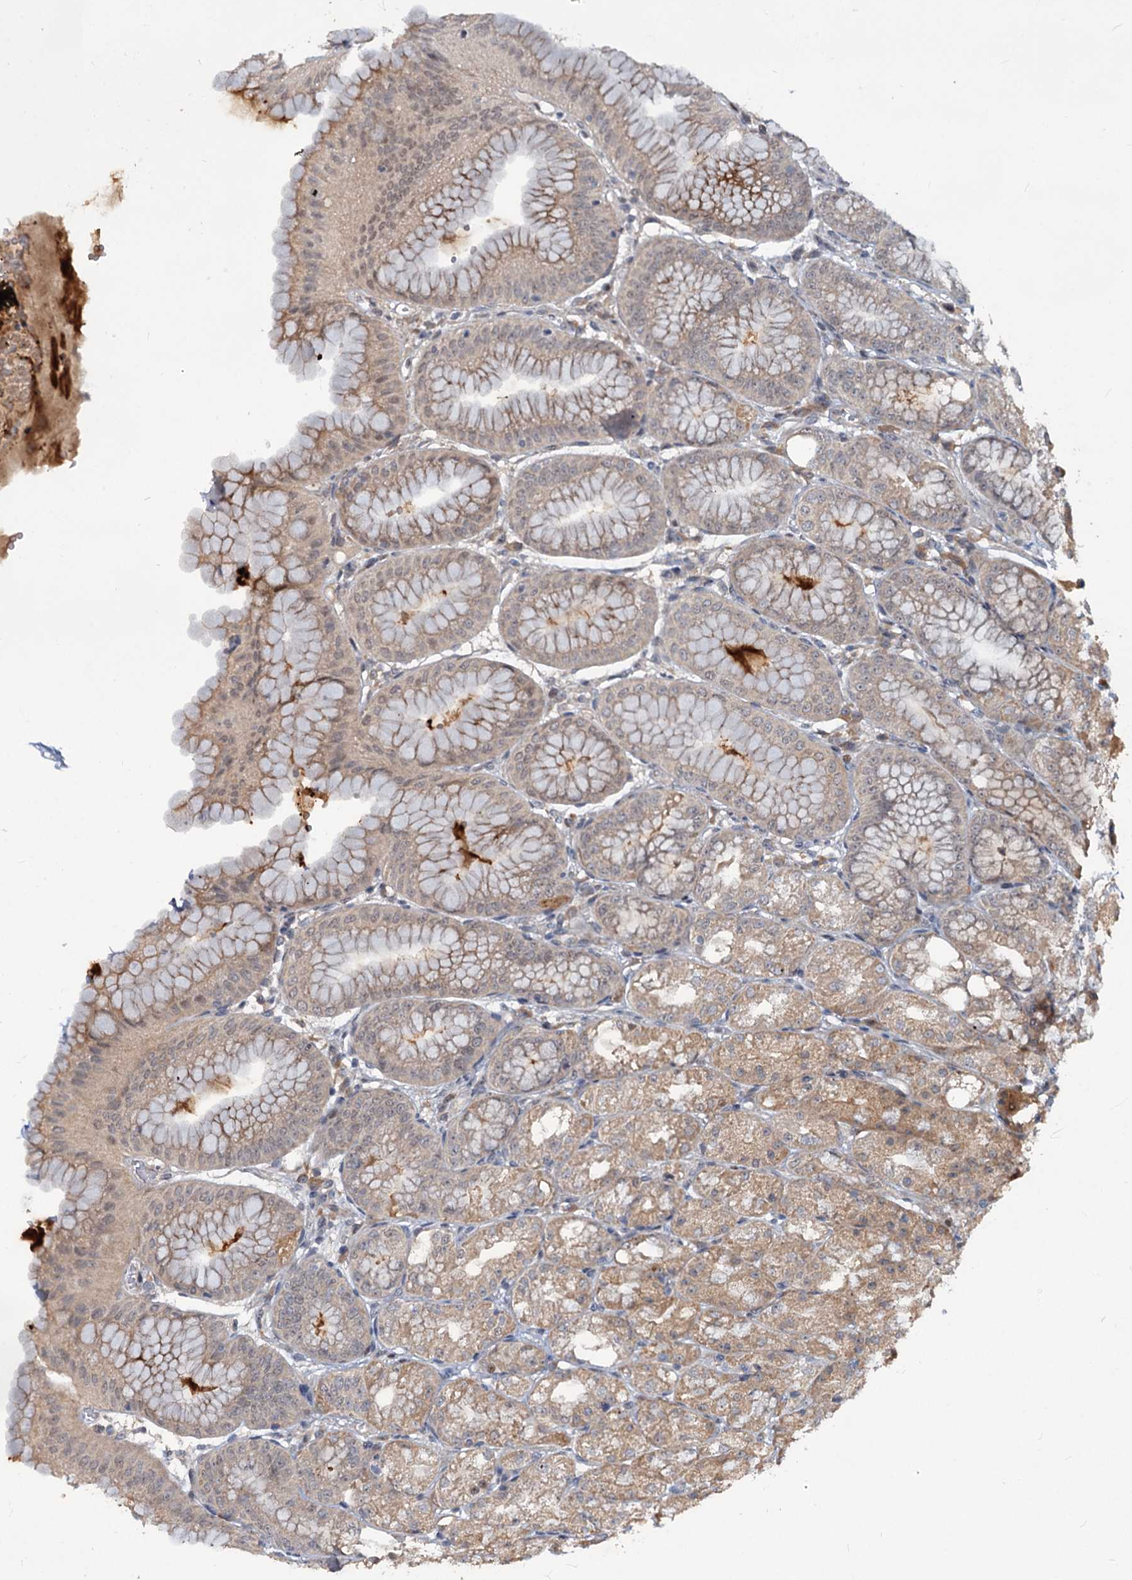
{"staining": {"intensity": "moderate", "quantity": "25%-75%", "location": "cytoplasmic/membranous,nuclear"}, "tissue": "stomach", "cell_type": "Glandular cells", "image_type": "normal", "snomed": [{"axis": "morphology", "description": "Normal tissue, NOS"}, {"axis": "topography", "description": "Stomach, lower"}], "caption": "Glandular cells reveal medium levels of moderate cytoplasmic/membranous,nuclear expression in about 25%-75% of cells in benign human stomach. (DAB = brown stain, brightfield microscopy at high magnification).", "gene": "PHF8", "patient": {"sex": "male", "age": 71}}